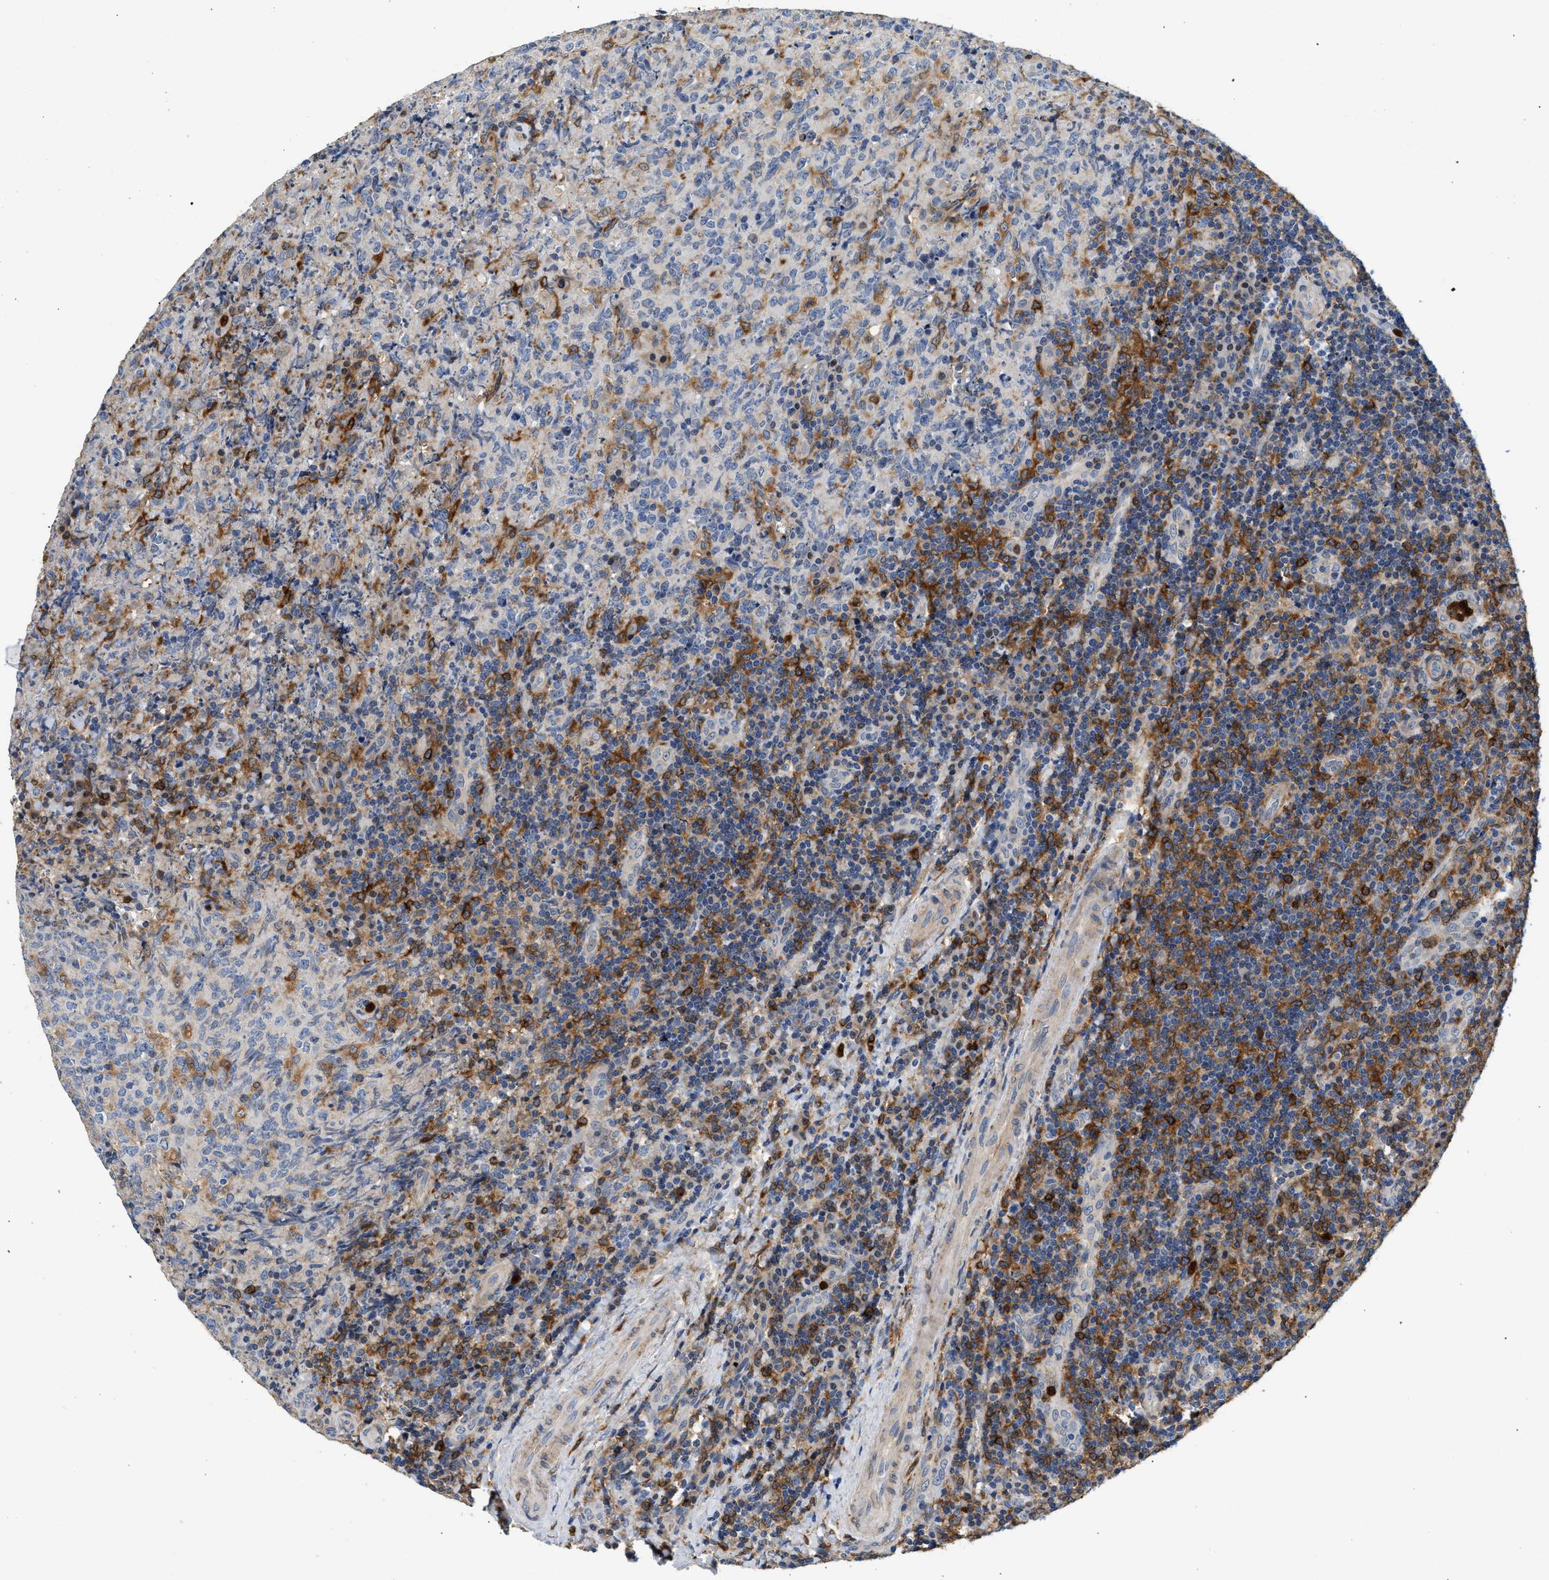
{"staining": {"intensity": "moderate", "quantity": "<25%", "location": "cytoplasmic/membranous"}, "tissue": "lymphoma", "cell_type": "Tumor cells", "image_type": "cancer", "snomed": [{"axis": "morphology", "description": "Malignant lymphoma, non-Hodgkin's type, High grade"}, {"axis": "topography", "description": "Tonsil"}], "caption": "Approximately <25% of tumor cells in human lymphoma reveal moderate cytoplasmic/membranous protein staining as visualized by brown immunohistochemical staining.", "gene": "RAB31", "patient": {"sex": "female", "age": 36}}